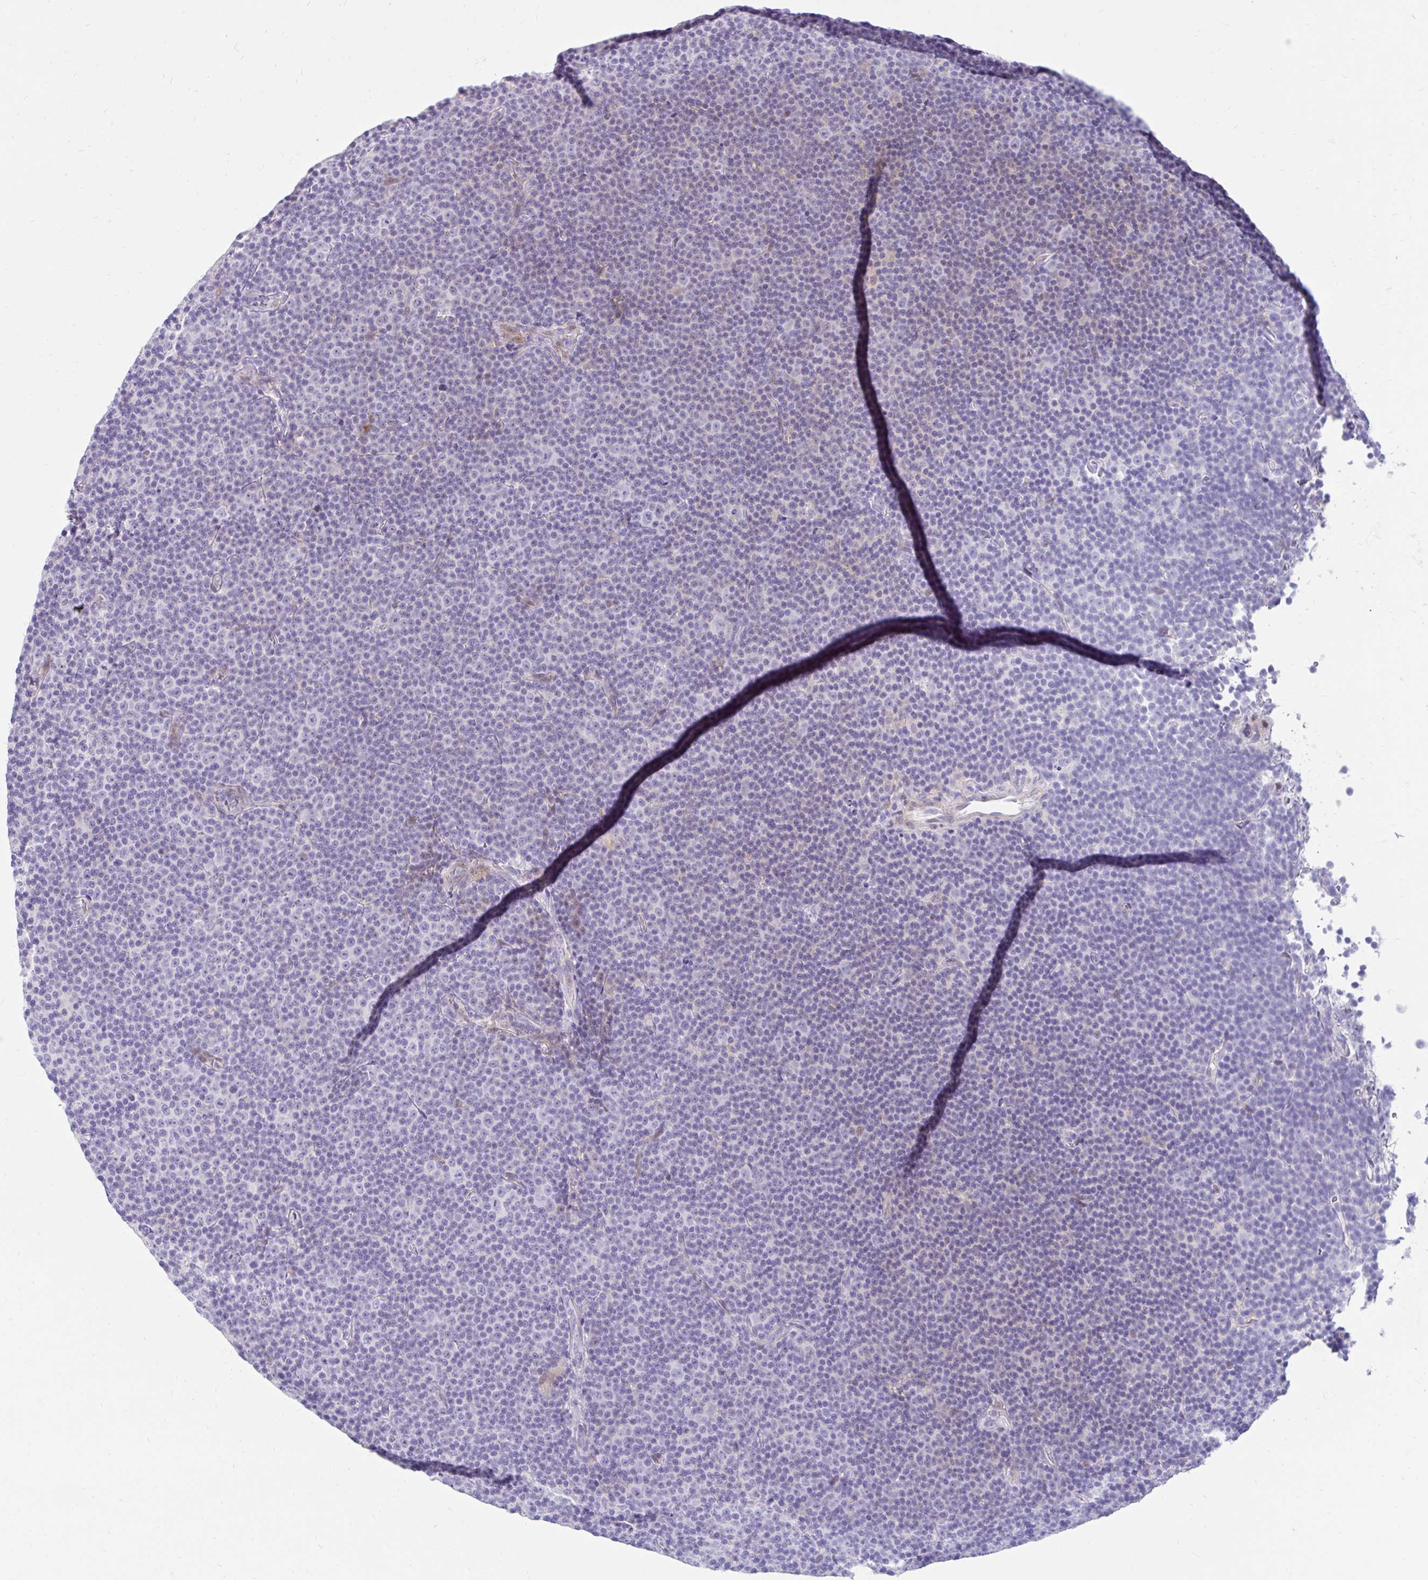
{"staining": {"intensity": "negative", "quantity": "none", "location": "none"}, "tissue": "lymphoma", "cell_type": "Tumor cells", "image_type": "cancer", "snomed": [{"axis": "morphology", "description": "Malignant lymphoma, non-Hodgkin's type, Low grade"}, {"axis": "topography", "description": "Lymph node"}], "caption": "High power microscopy photomicrograph of an immunohistochemistry photomicrograph of lymphoma, revealing no significant expression in tumor cells.", "gene": "NHLH2", "patient": {"sex": "female", "age": 67}}